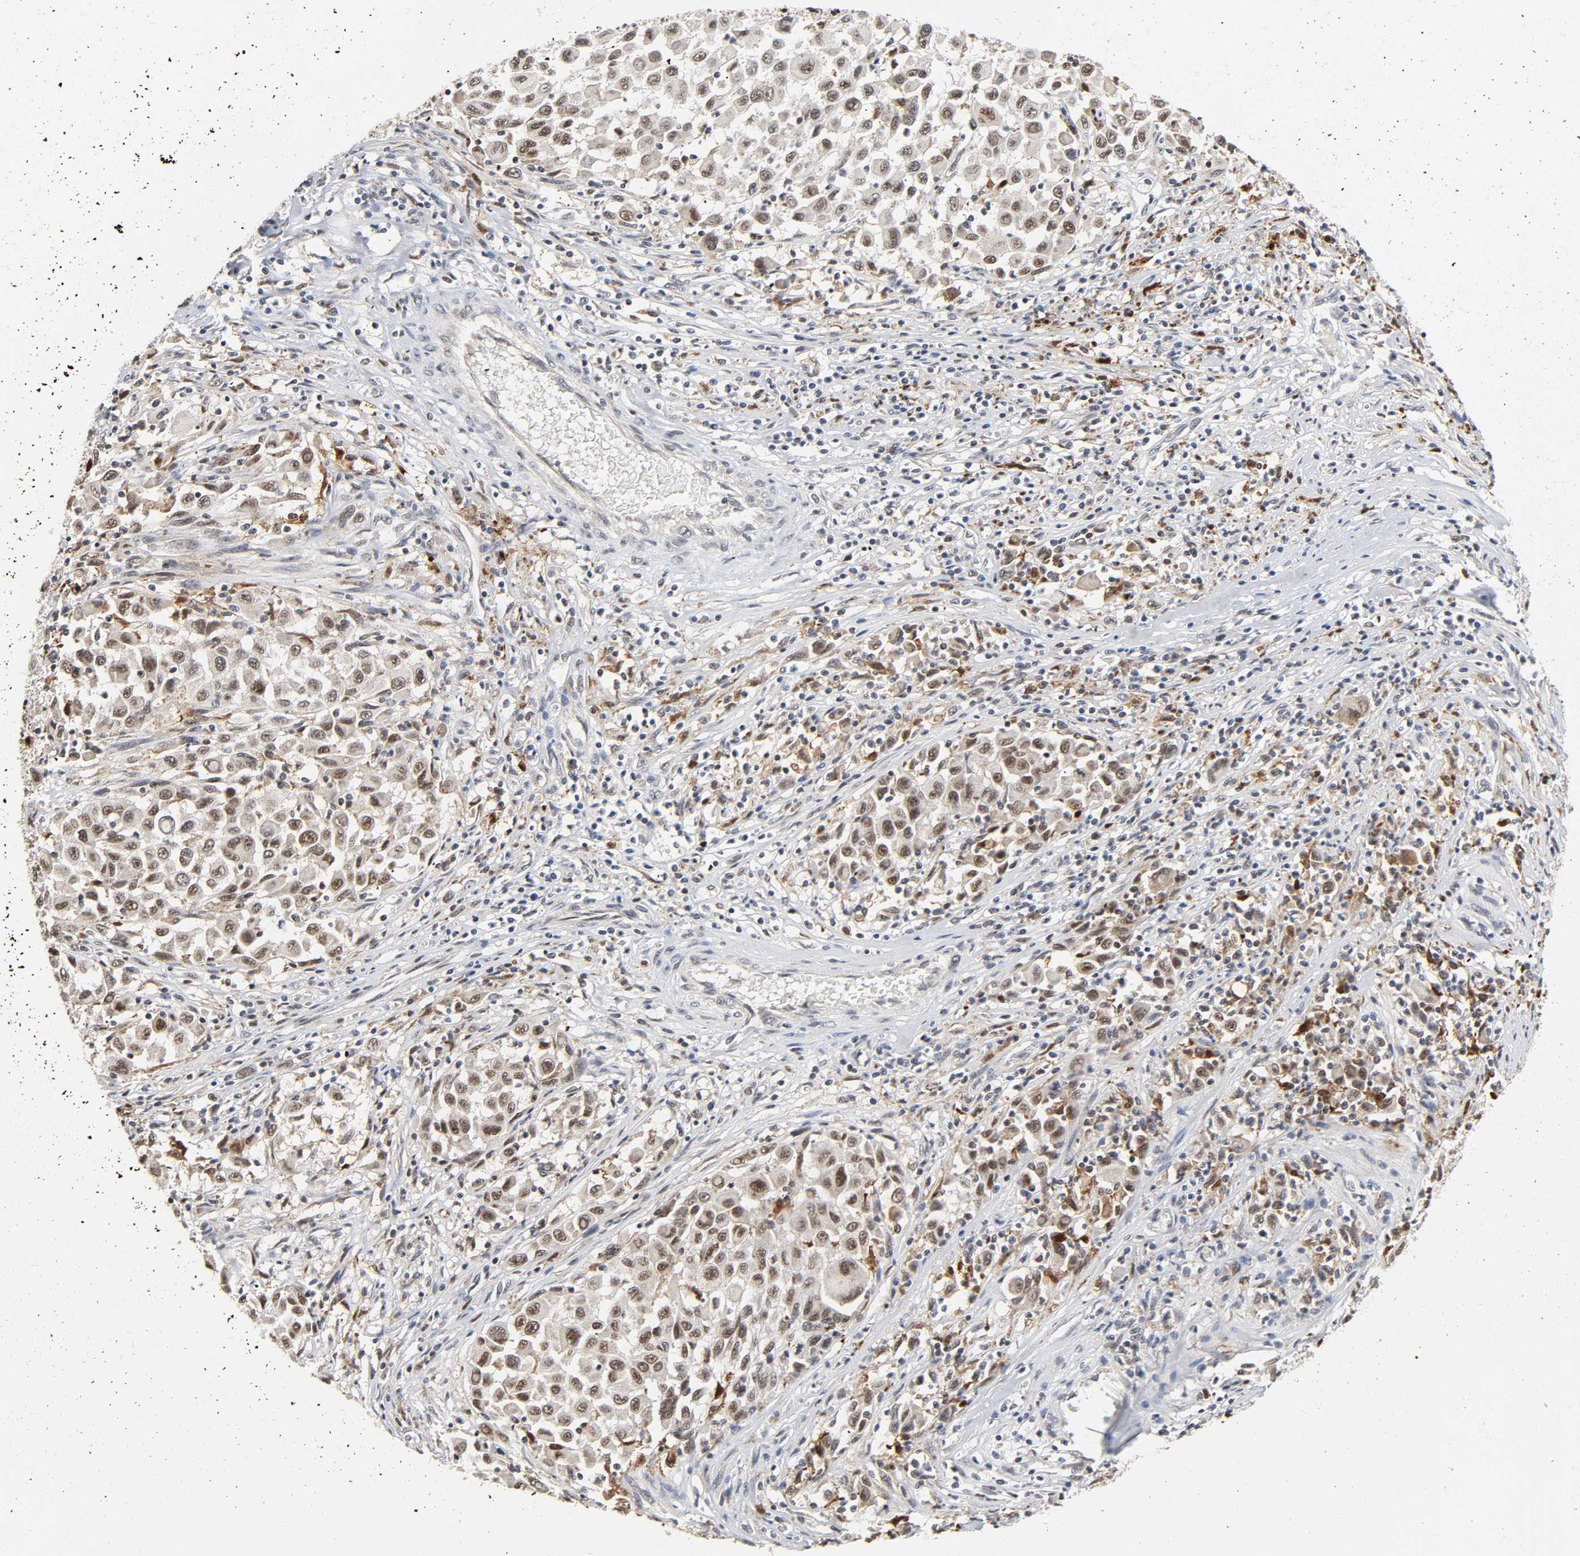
{"staining": {"intensity": "moderate", "quantity": ">75%", "location": "nuclear"}, "tissue": "melanoma", "cell_type": "Tumor cells", "image_type": "cancer", "snomed": [{"axis": "morphology", "description": "Malignant melanoma, Metastatic site"}, {"axis": "topography", "description": "Lymph node"}], "caption": "A brown stain shows moderate nuclear staining of a protein in melanoma tumor cells. (Brightfield microscopy of DAB IHC at high magnification).", "gene": "KAT2B", "patient": {"sex": "male", "age": 61}}